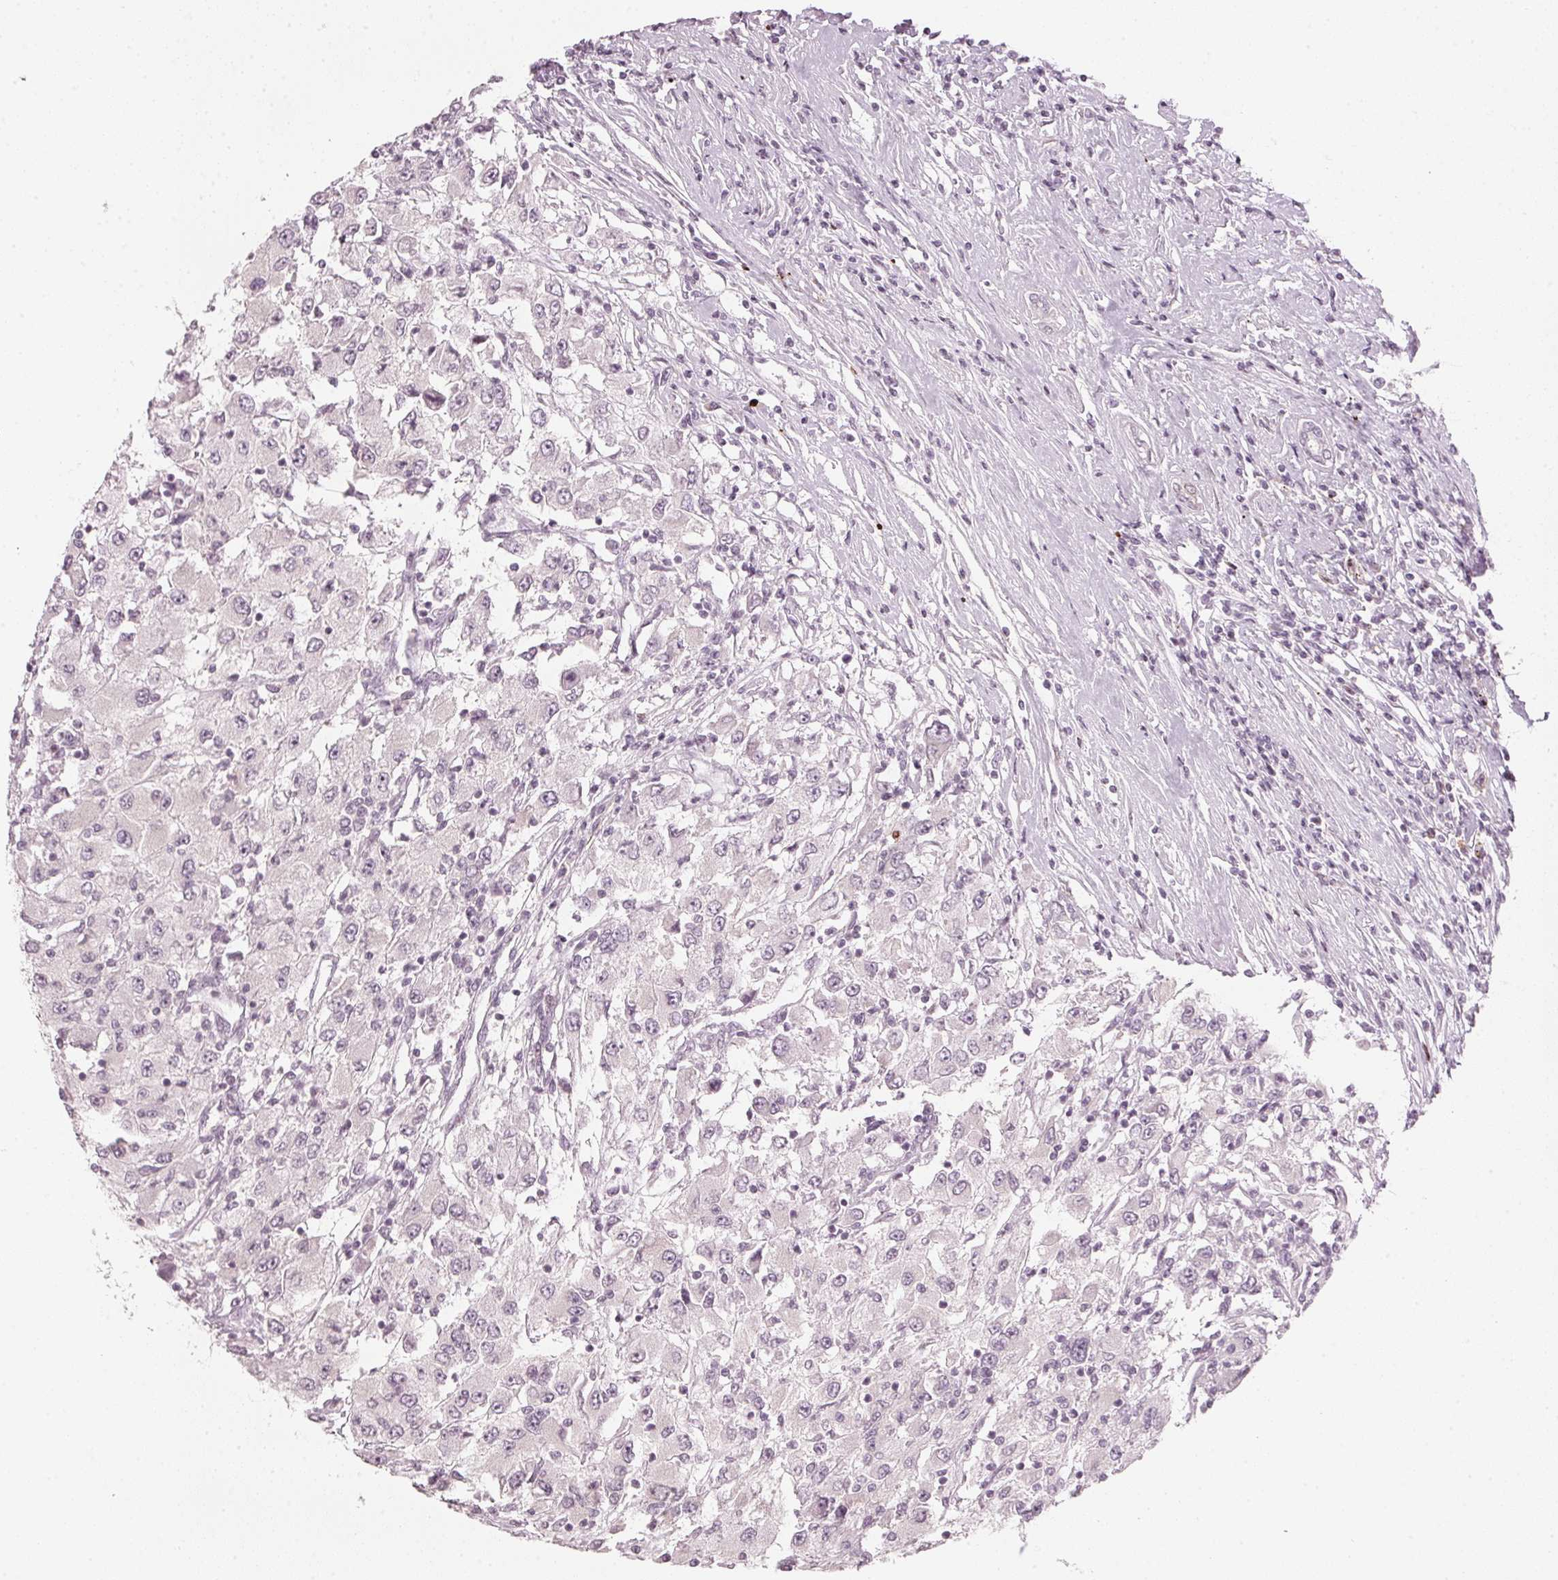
{"staining": {"intensity": "negative", "quantity": "none", "location": "none"}, "tissue": "renal cancer", "cell_type": "Tumor cells", "image_type": "cancer", "snomed": [{"axis": "morphology", "description": "Adenocarcinoma, NOS"}, {"axis": "topography", "description": "Kidney"}], "caption": "Immunohistochemistry photomicrograph of neoplastic tissue: human renal adenocarcinoma stained with DAB (3,3'-diaminobenzidine) exhibits no significant protein staining in tumor cells.", "gene": "SFRP4", "patient": {"sex": "female", "age": 67}}